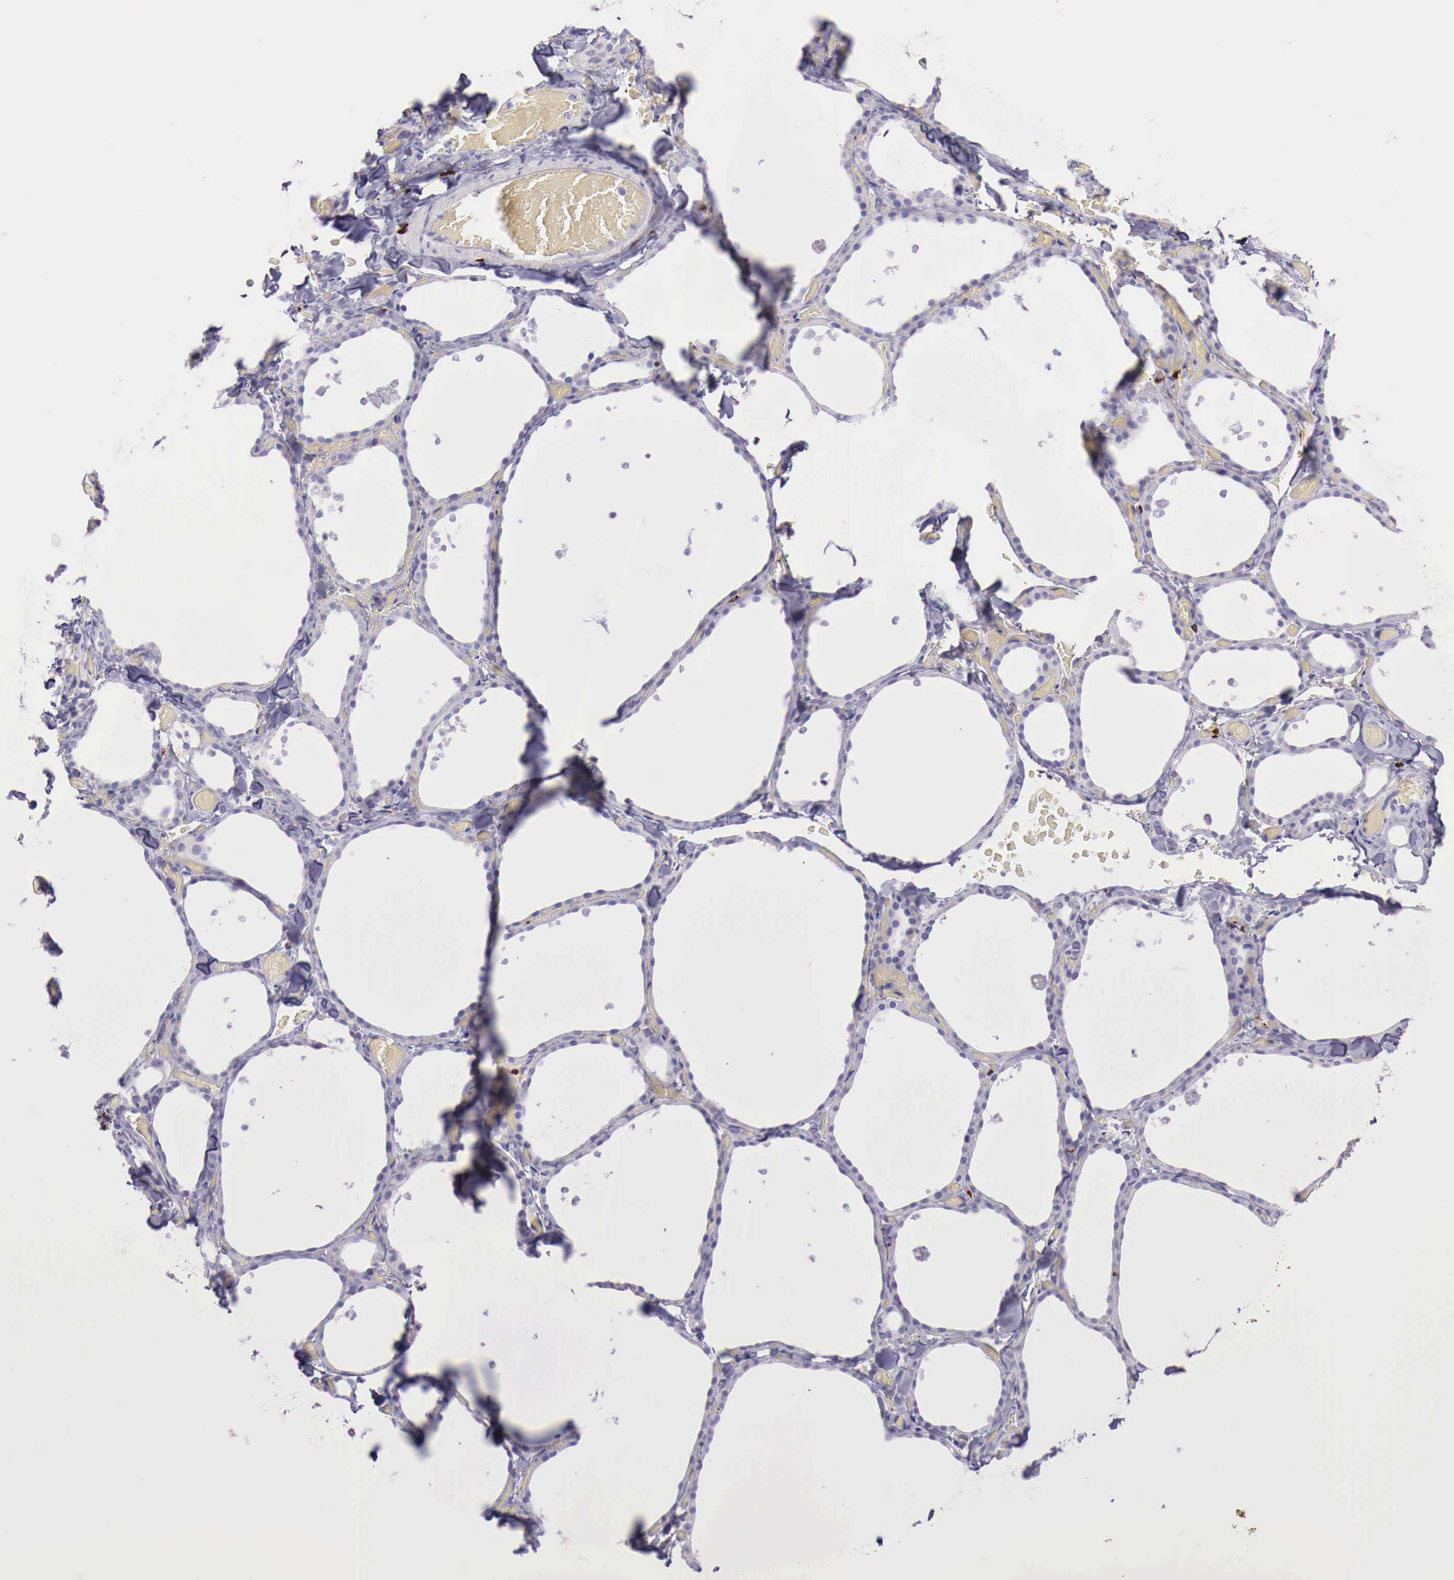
{"staining": {"intensity": "negative", "quantity": "none", "location": "none"}, "tissue": "thyroid gland", "cell_type": "Glandular cells", "image_type": "normal", "snomed": [{"axis": "morphology", "description": "Normal tissue, NOS"}, {"axis": "topography", "description": "Thyroid gland"}], "caption": "The photomicrograph shows no significant expression in glandular cells of thyroid gland.", "gene": "MSR1", "patient": {"sex": "male", "age": 34}}